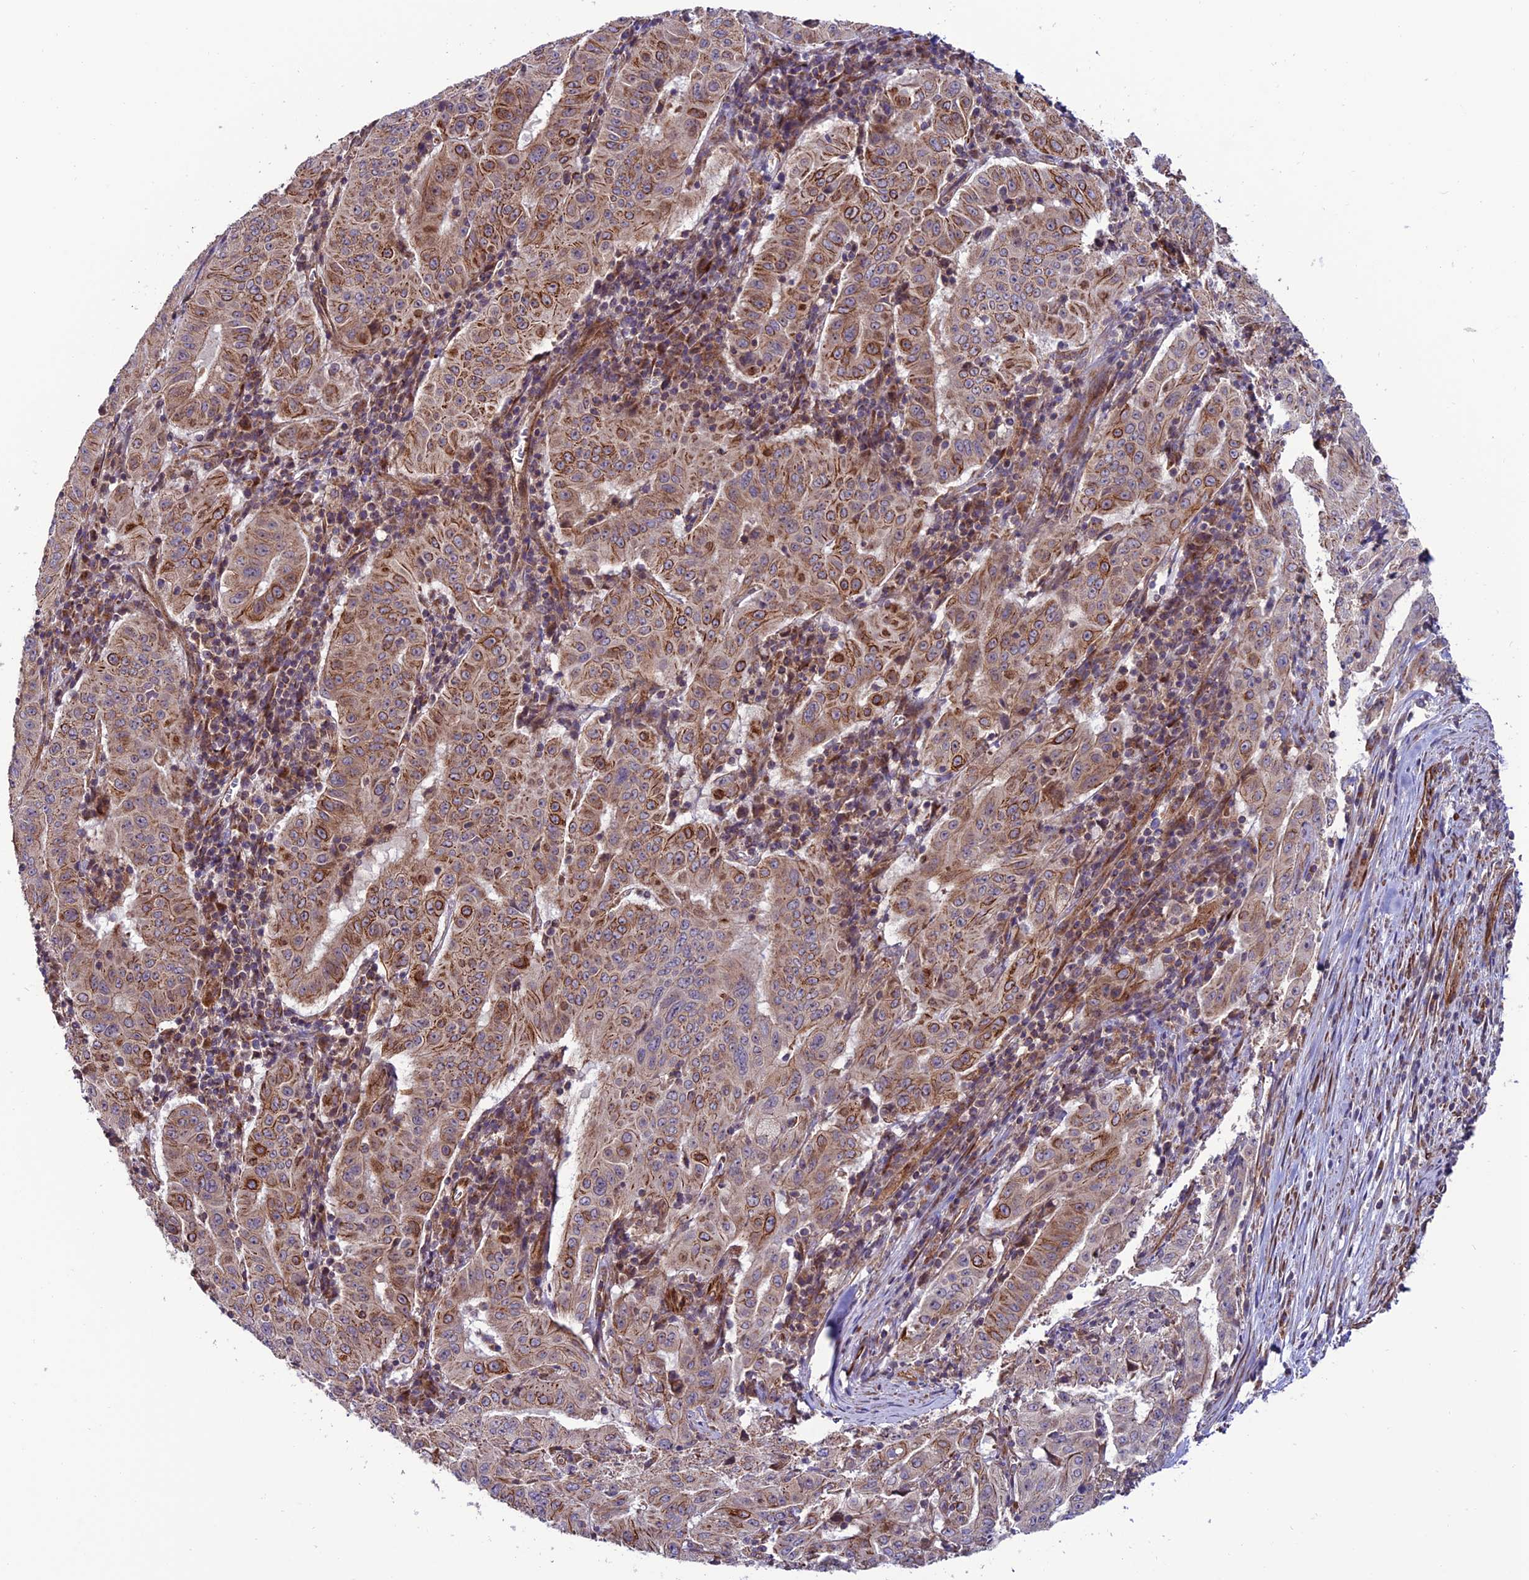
{"staining": {"intensity": "moderate", "quantity": "25%-75%", "location": "cytoplasmic/membranous"}, "tissue": "pancreatic cancer", "cell_type": "Tumor cells", "image_type": "cancer", "snomed": [{"axis": "morphology", "description": "Adenocarcinoma, NOS"}, {"axis": "topography", "description": "Pancreas"}], "caption": "Immunohistochemistry (IHC) micrograph of adenocarcinoma (pancreatic) stained for a protein (brown), which reveals medium levels of moderate cytoplasmic/membranous staining in approximately 25%-75% of tumor cells.", "gene": "TNIP3", "patient": {"sex": "male", "age": 63}}